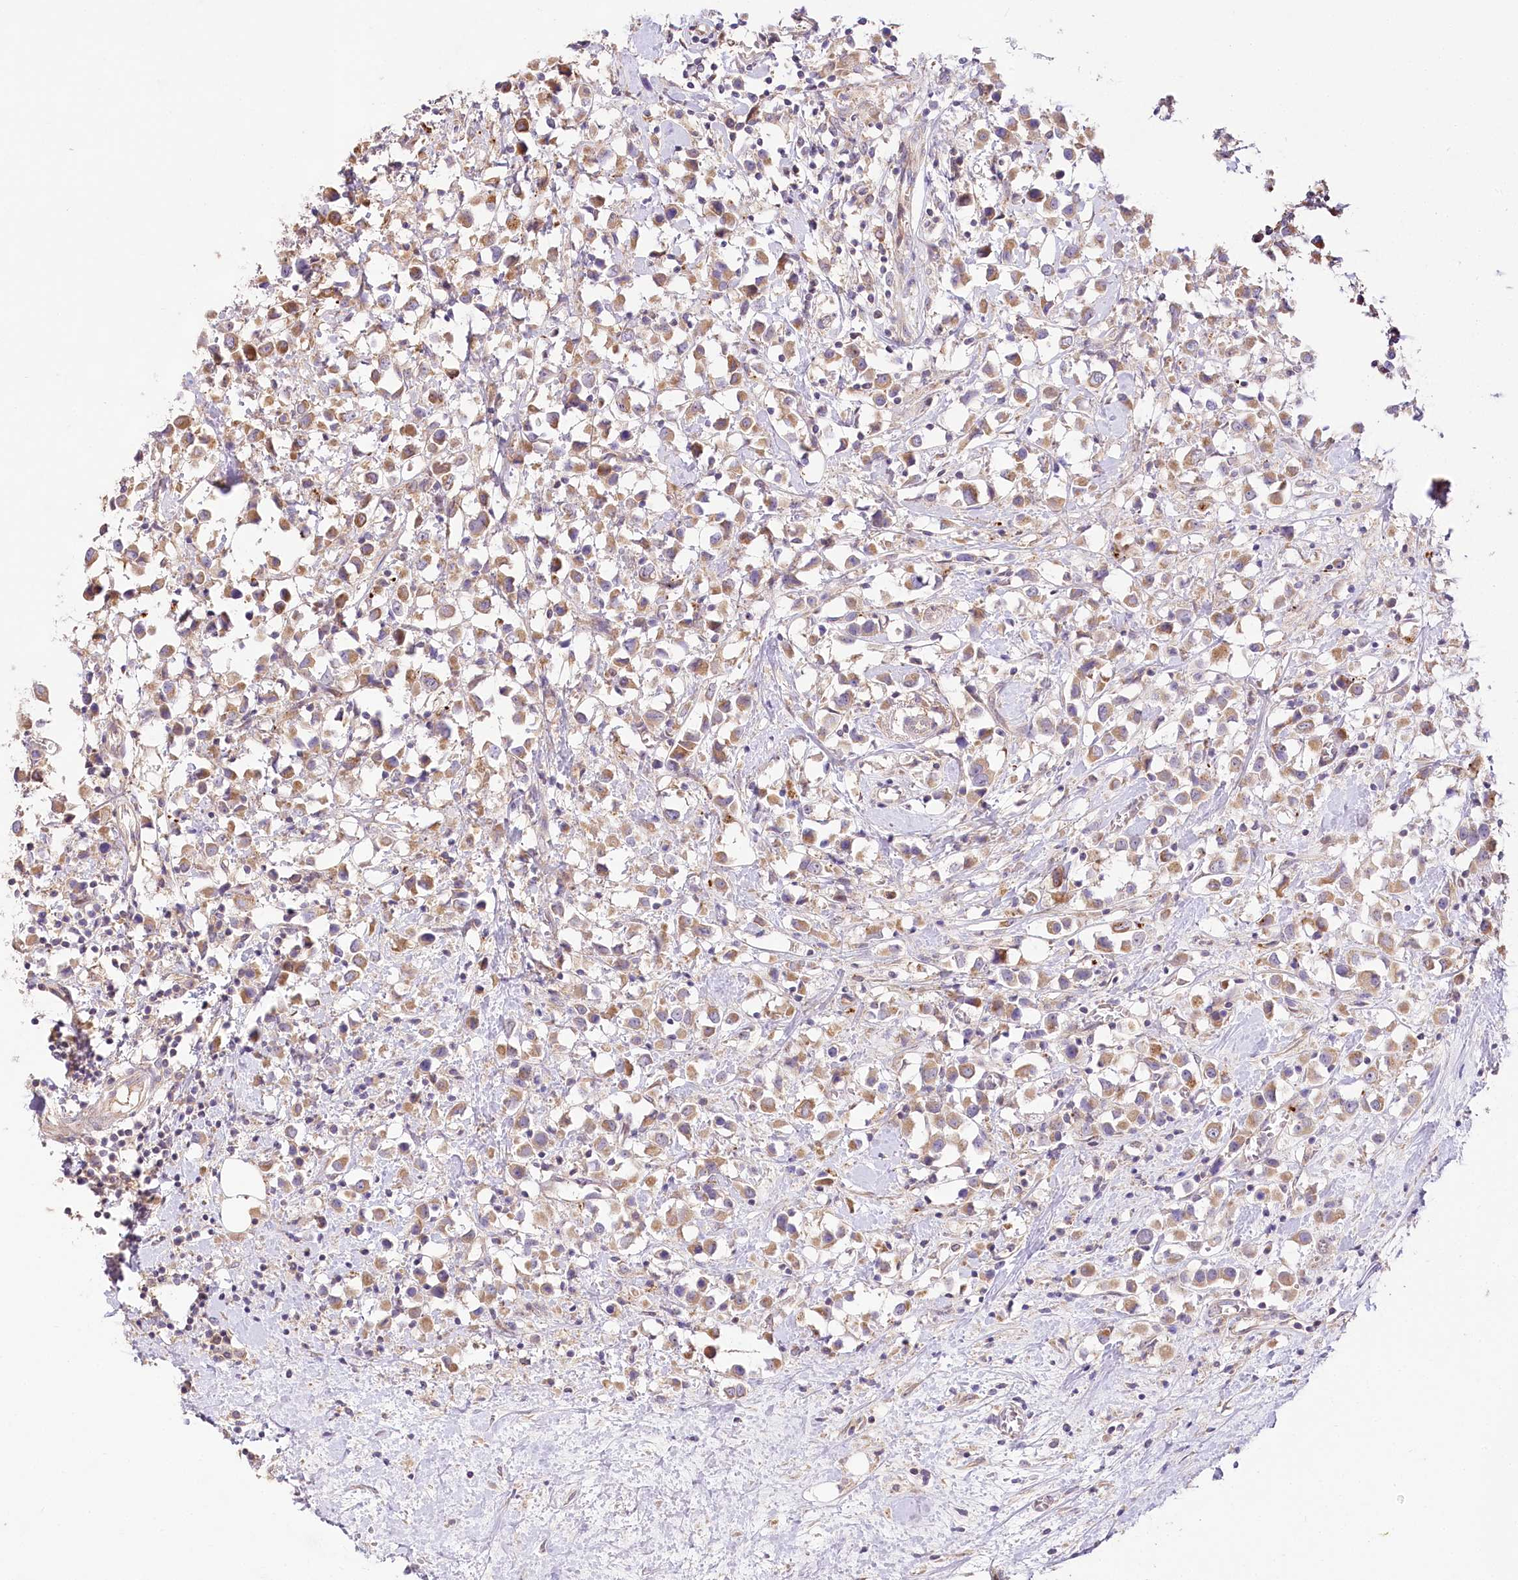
{"staining": {"intensity": "moderate", "quantity": ">75%", "location": "cytoplasmic/membranous"}, "tissue": "breast cancer", "cell_type": "Tumor cells", "image_type": "cancer", "snomed": [{"axis": "morphology", "description": "Duct carcinoma"}, {"axis": "topography", "description": "Breast"}], "caption": "Intraductal carcinoma (breast) tissue demonstrates moderate cytoplasmic/membranous expression in about >75% of tumor cells, visualized by immunohistochemistry. Using DAB (3,3'-diaminobenzidine) (brown) and hematoxylin (blue) stains, captured at high magnification using brightfield microscopy.", "gene": "PYROXD1", "patient": {"sex": "female", "age": 61}}